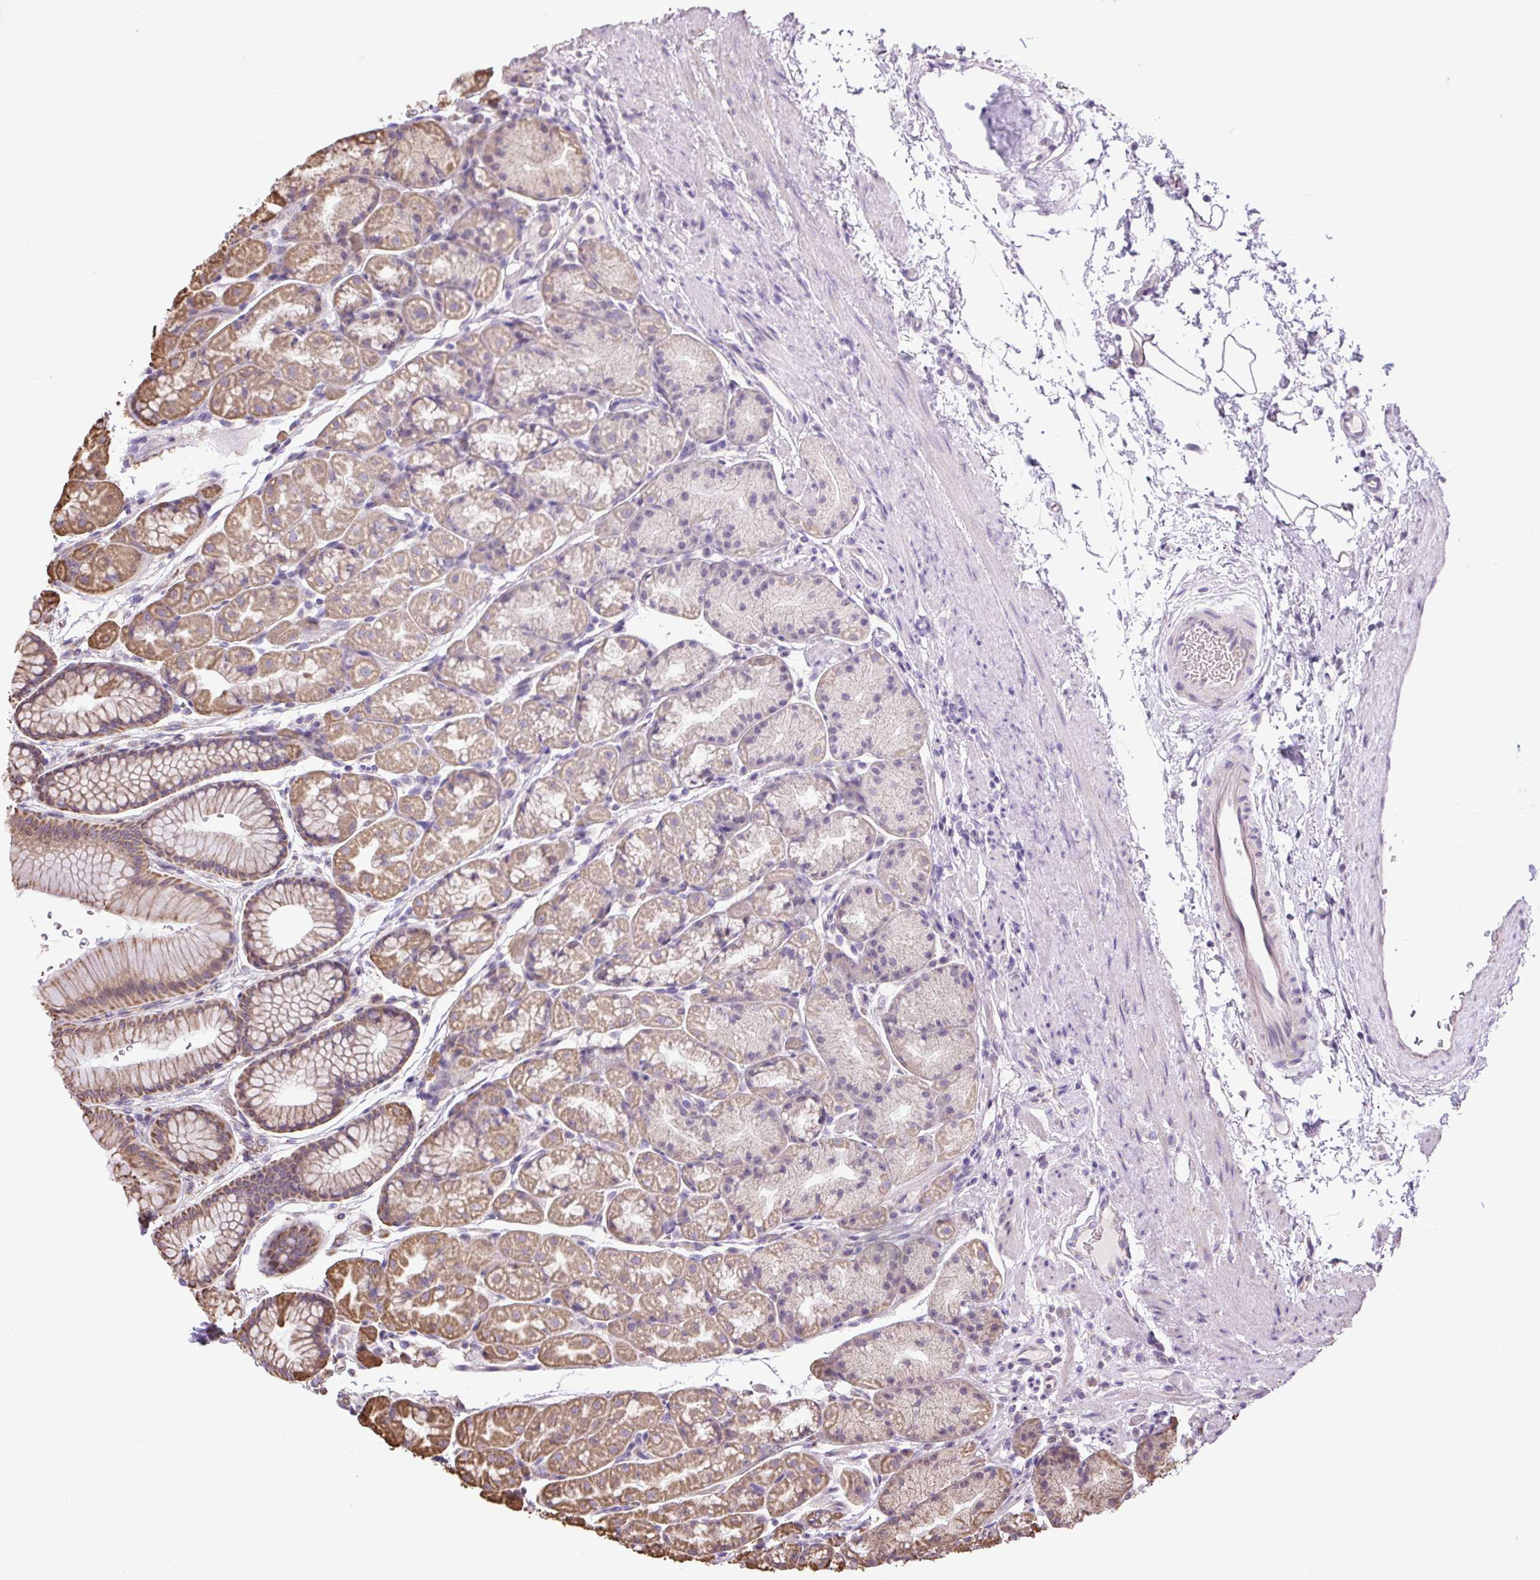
{"staining": {"intensity": "moderate", "quantity": ">75%", "location": "cytoplasmic/membranous"}, "tissue": "stomach", "cell_type": "Glandular cells", "image_type": "normal", "snomed": [{"axis": "morphology", "description": "Normal tissue, NOS"}, {"axis": "topography", "description": "Stomach, lower"}], "caption": "IHC (DAB) staining of unremarkable stomach shows moderate cytoplasmic/membranous protein positivity in approximately >75% of glandular cells.", "gene": "PLCG1", "patient": {"sex": "male", "age": 67}}